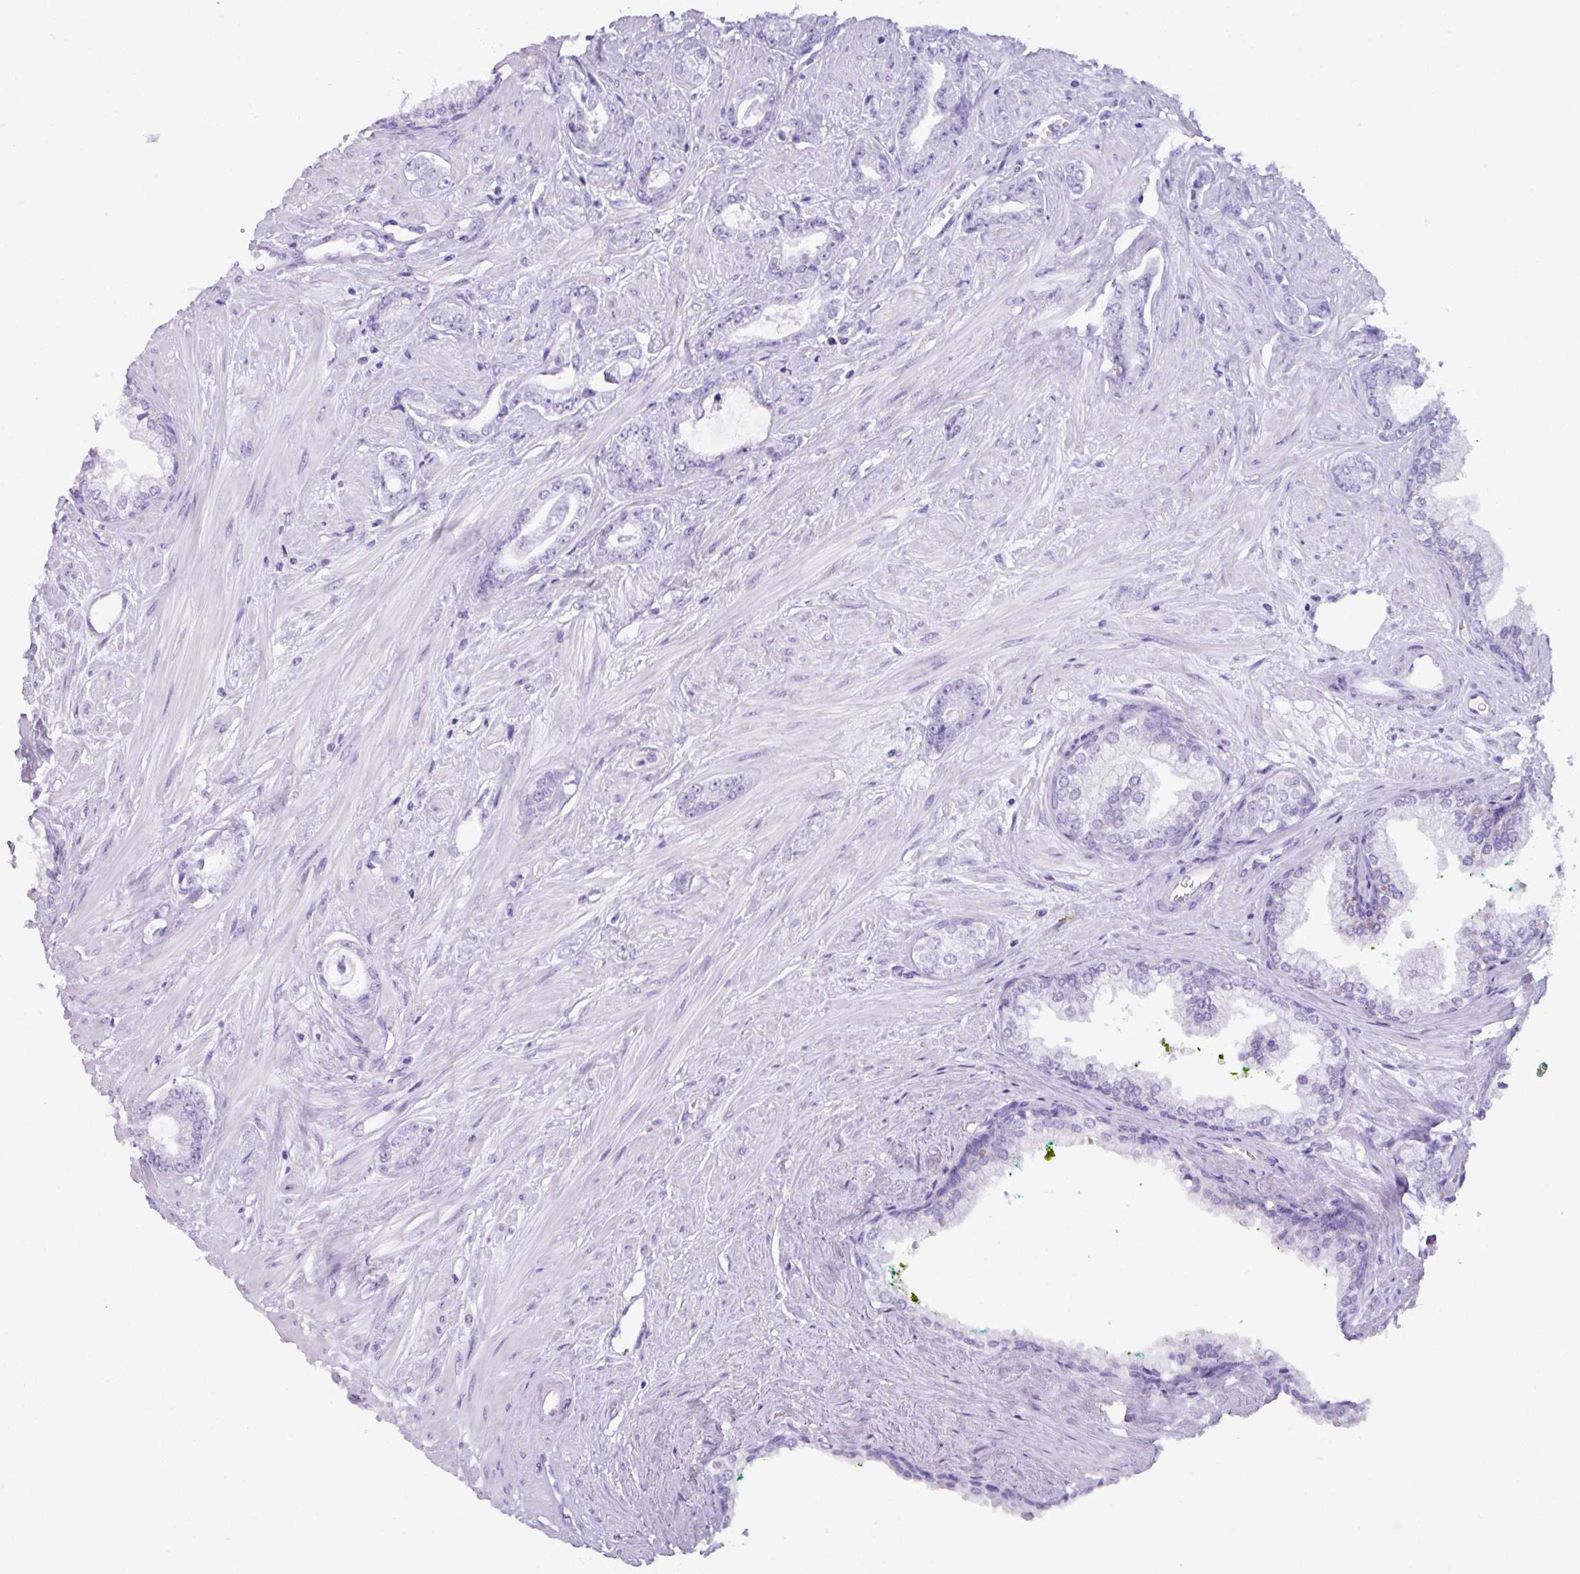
{"staining": {"intensity": "negative", "quantity": "none", "location": "none"}, "tissue": "prostate cancer", "cell_type": "Tumor cells", "image_type": "cancer", "snomed": [{"axis": "morphology", "description": "Adenocarcinoma, Low grade"}, {"axis": "topography", "description": "Prostate"}], "caption": "DAB (3,3'-diaminobenzidine) immunohistochemical staining of human prostate low-grade adenocarcinoma shows no significant expression in tumor cells.", "gene": "NCCRP1", "patient": {"sex": "male", "age": 60}}